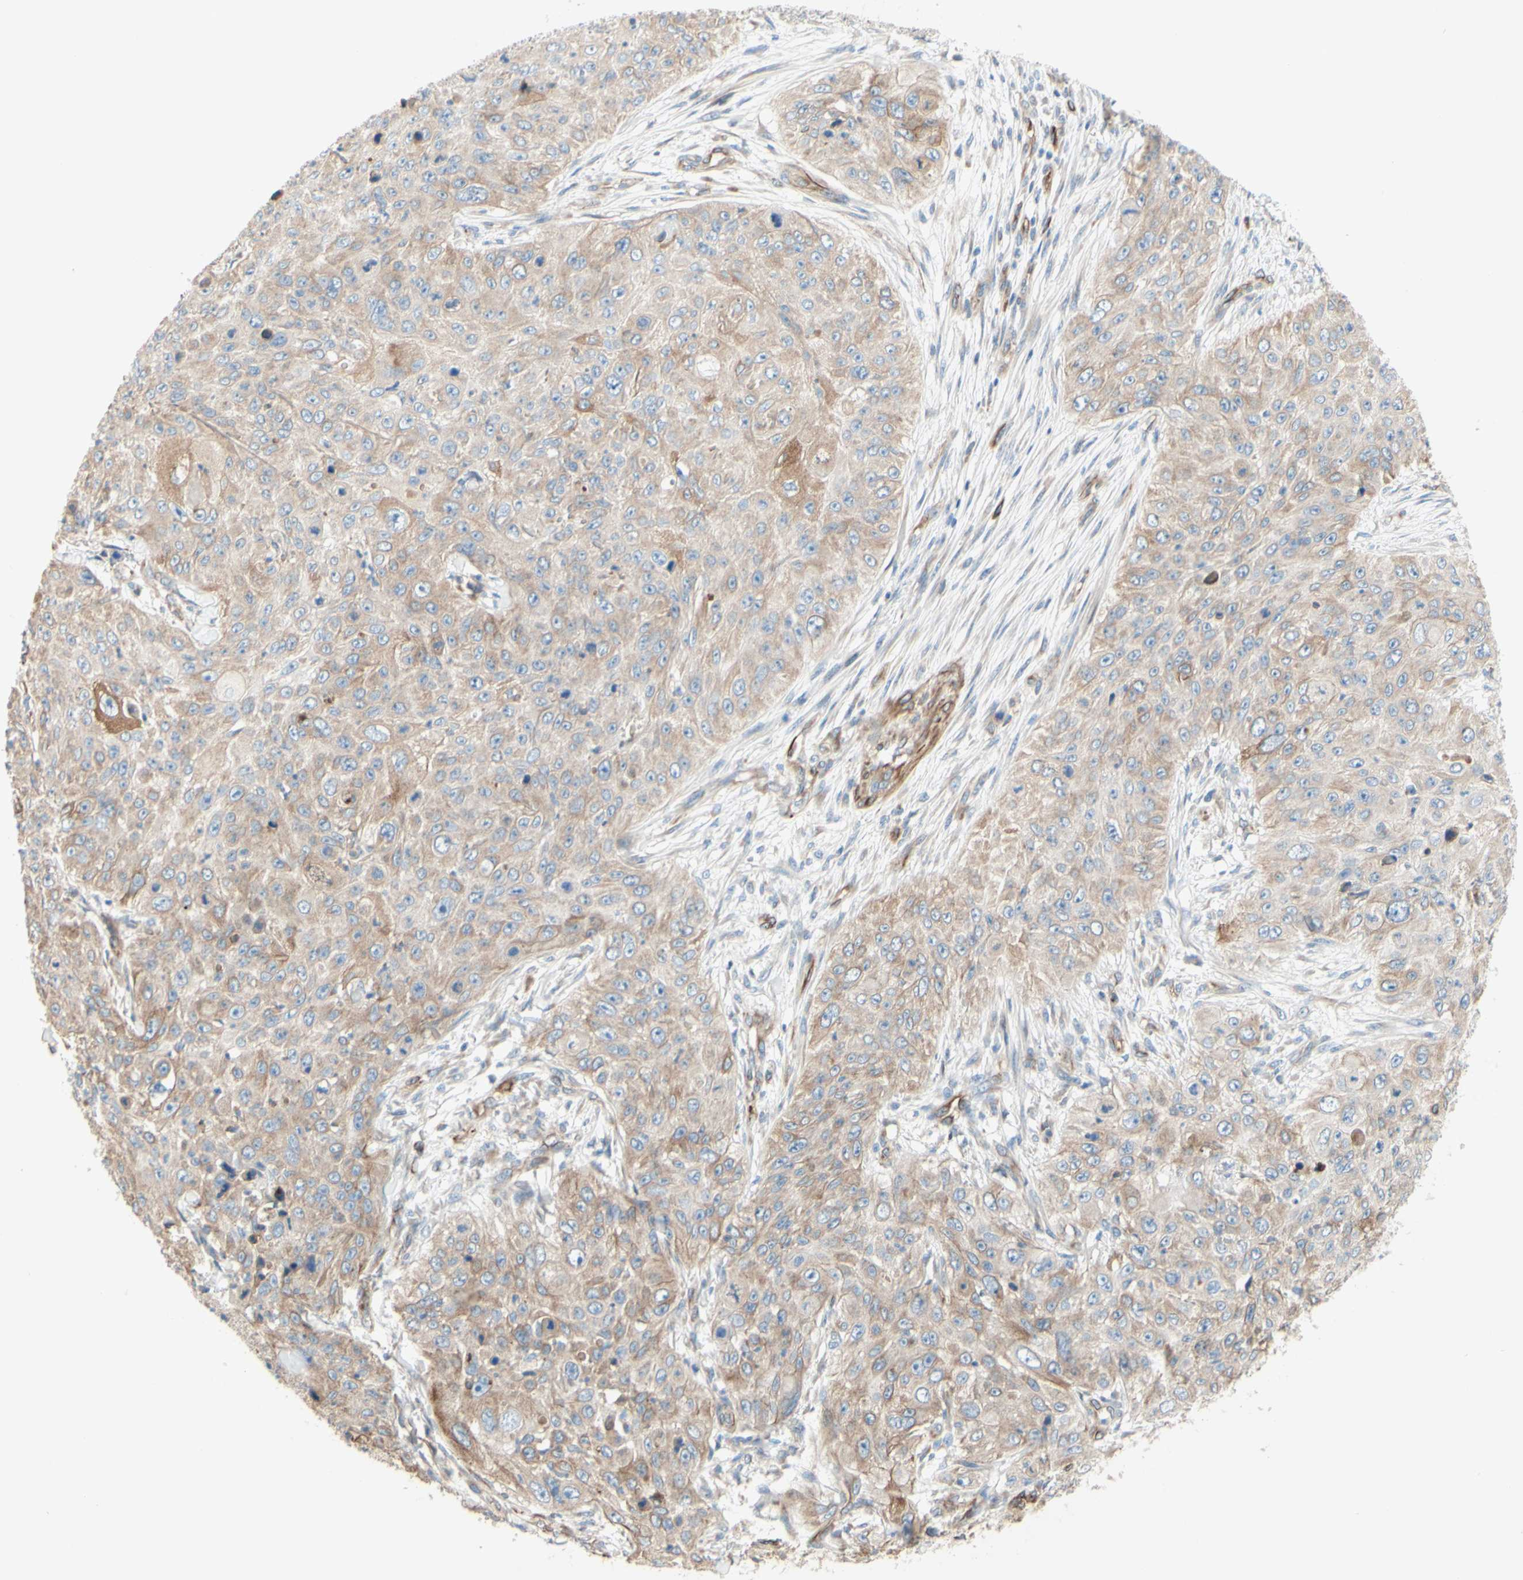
{"staining": {"intensity": "weak", "quantity": ">75%", "location": "cytoplasmic/membranous"}, "tissue": "skin cancer", "cell_type": "Tumor cells", "image_type": "cancer", "snomed": [{"axis": "morphology", "description": "Squamous cell carcinoma, NOS"}, {"axis": "topography", "description": "Skin"}], "caption": "An immunohistochemistry histopathology image of tumor tissue is shown. Protein staining in brown labels weak cytoplasmic/membranous positivity in squamous cell carcinoma (skin) within tumor cells. (DAB (3,3'-diaminobenzidine) IHC, brown staining for protein, blue staining for nuclei).", "gene": "ENDOD1", "patient": {"sex": "female", "age": 80}}